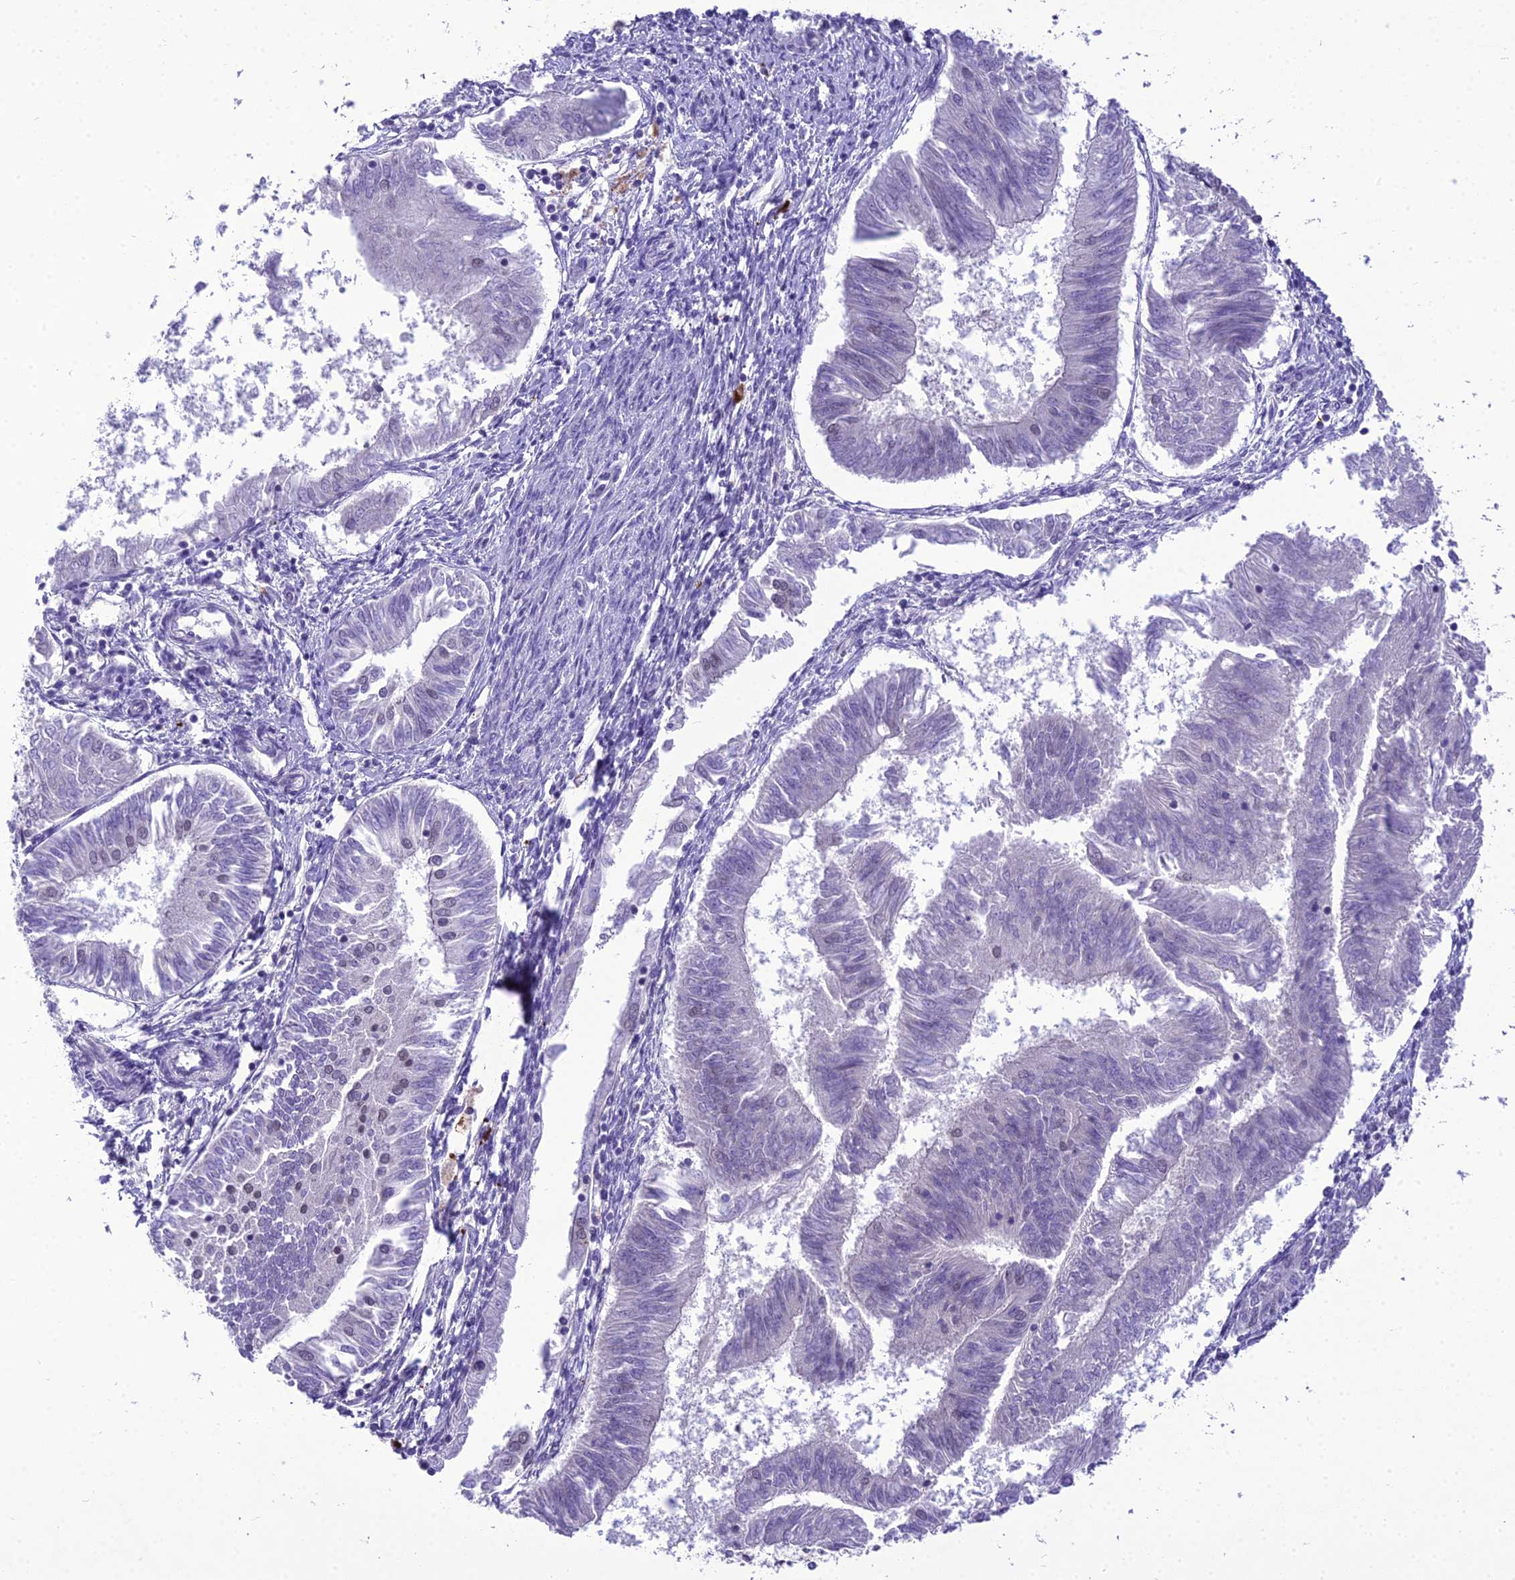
{"staining": {"intensity": "negative", "quantity": "none", "location": "none"}, "tissue": "endometrial cancer", "cell_type": "Tumor cells", "image_type": "cancer", "snomed": [{"axis": "morphology", "description": "Adenocarcinoma, NOS"}, {"axis": "topography", "description": "Endometrium"}], "caption": "Tumor cells show no significant staining in adenocarcinoma (endometrial). (DAB immunohistochemistry (IHC) with hematoxylin counter stain).", "gene": "SH3RF3", "patient": {"sex": "female", "age": 58}}